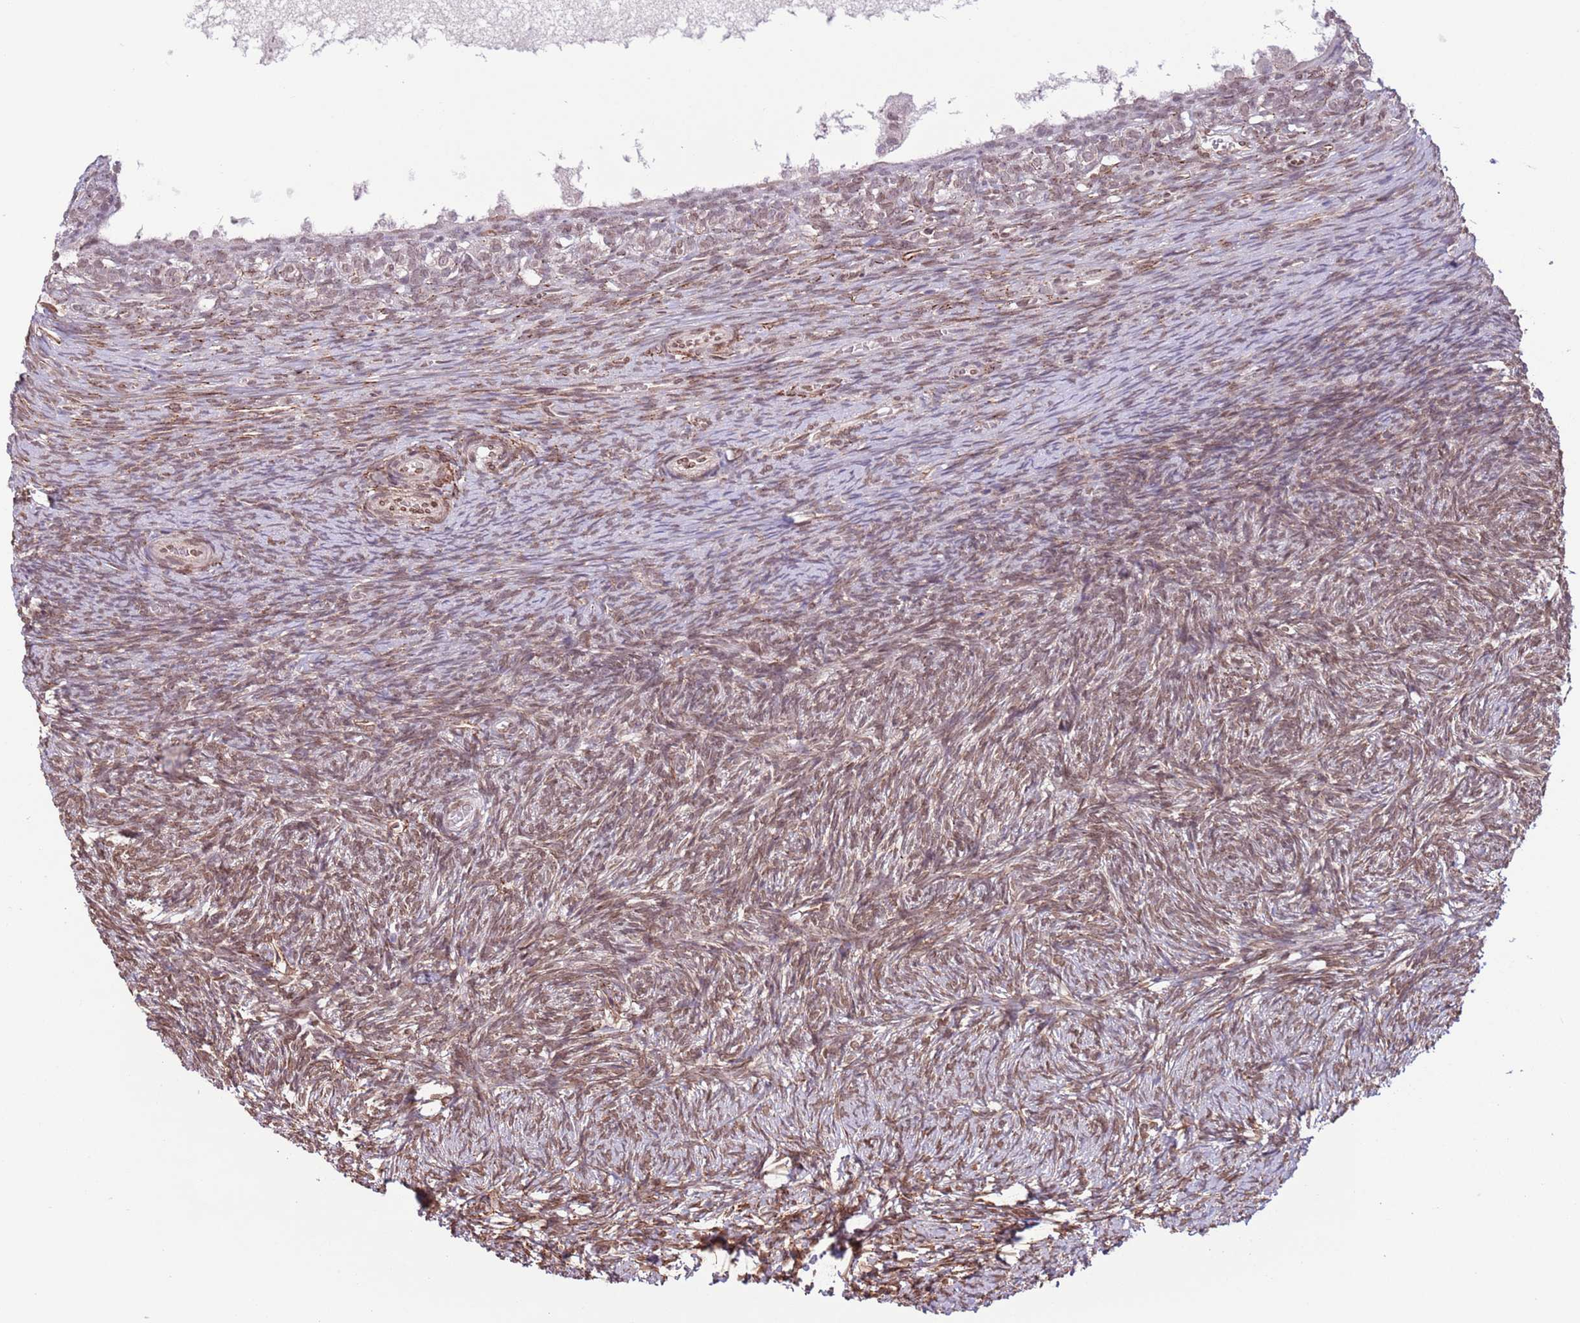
{"staining": {"intensity": "moderate", "quantity": ">75%", "location": "nuclear"}, "tissue": "ovary", "cell_type": "Ovarian stroma cells", "image_type": "normal", "snomed": [{"axis": "morphology", "description": "Normal tissue, NOS"}, {"axis": "topography", "description": "Ovary"}], "caption": "Immunohistochemistry (IHC) micrograph of unremarkable human ovary stained for a protein (brown), which displays medium levels of moderate nuclear expression in approximately >75% of ovarian stroma cells.", "gene": "ZGLP1", "patient": {"sex": "female", "age": 39}}